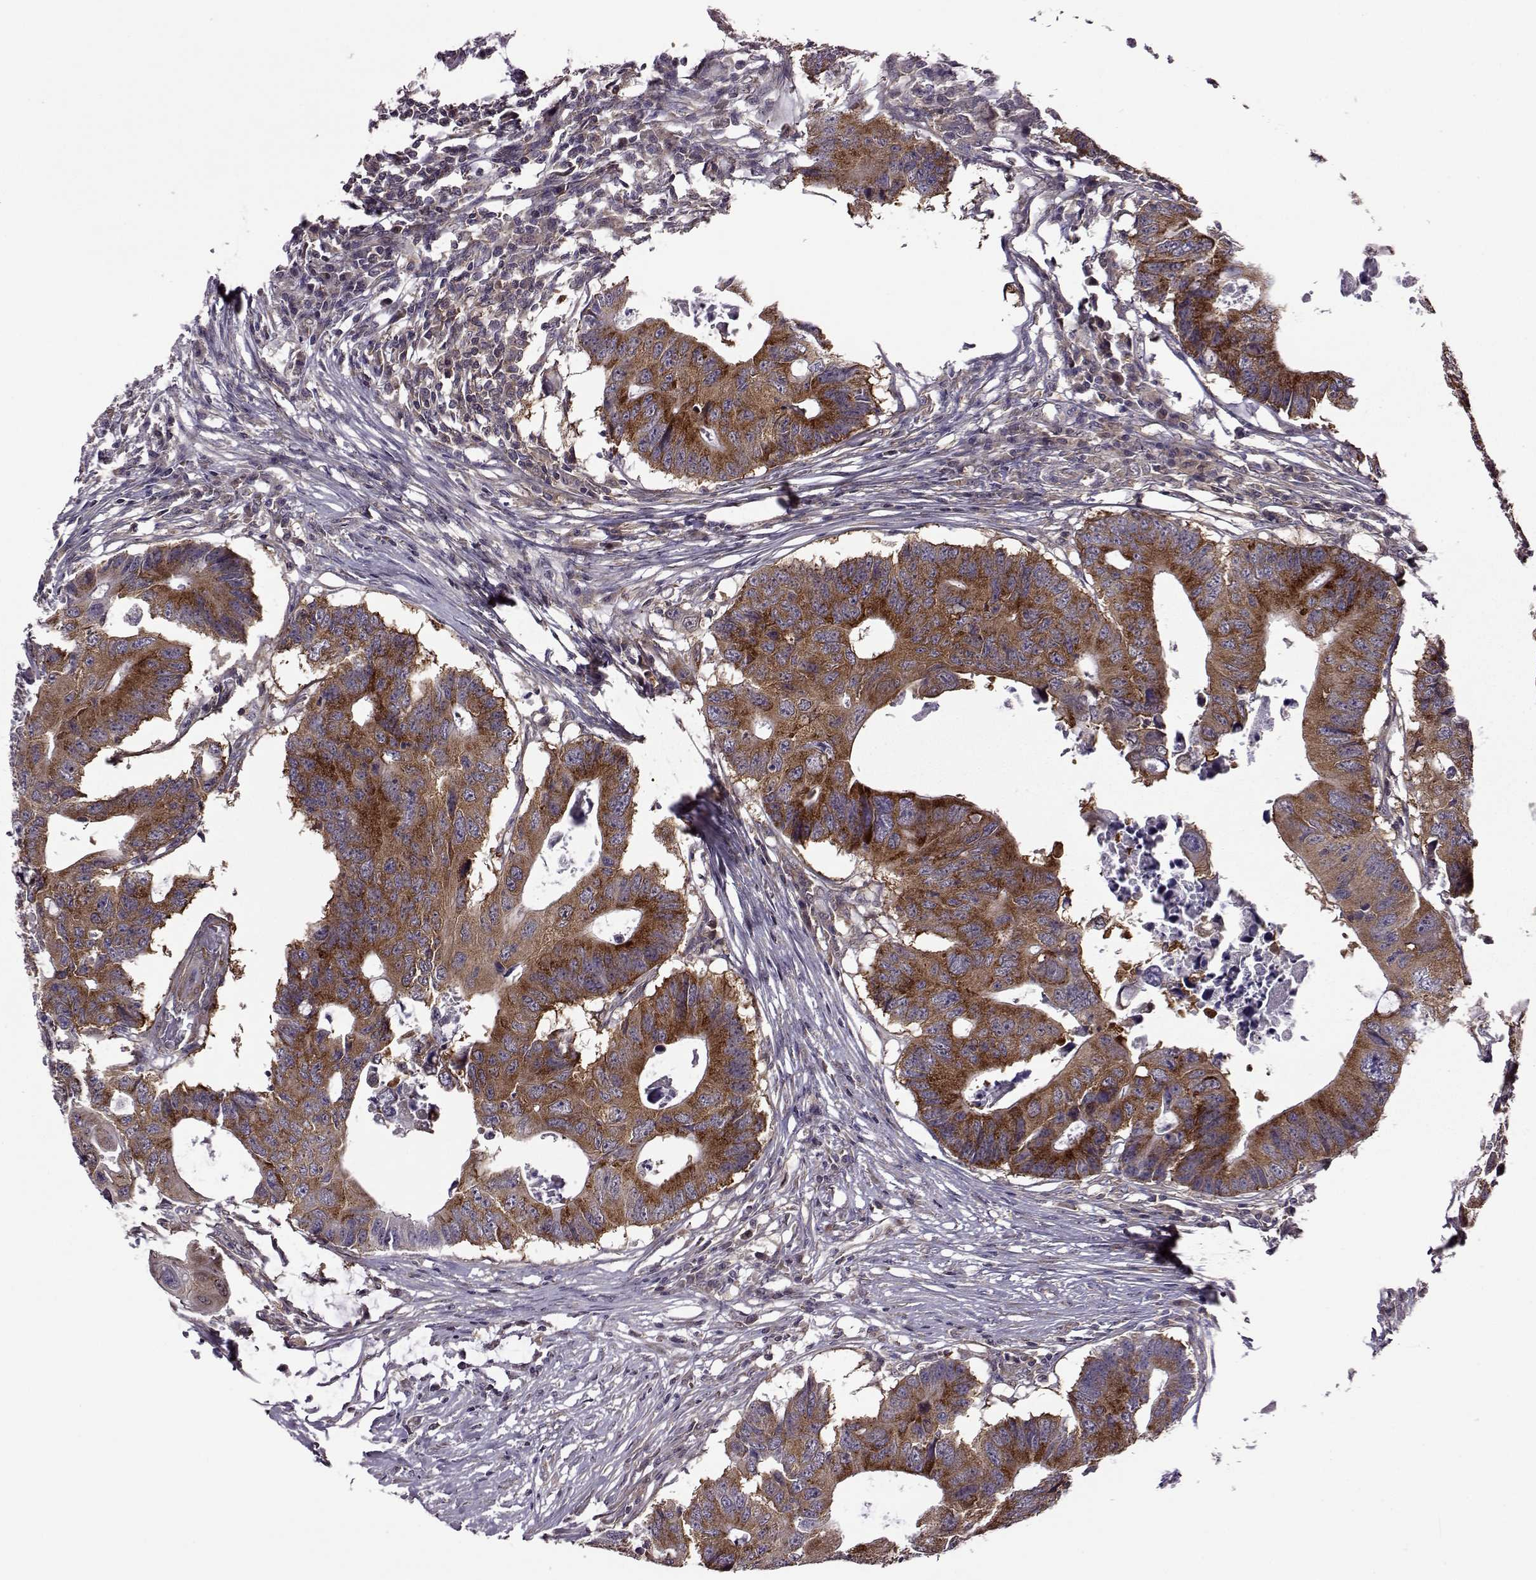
{"staining": {"intensity": "strong", "quantity": ">75%", "location": "cytoplasmic/membranous"}, "tissue": "colorectal cancer", "cell_type": "Tumor cells", "image_type": "cancer", "snomed": [{"axis": "morphology", "description": "Adenocarcinoma, NOS"}, {"axis": "topography", "description": "Colon"}], "caption": "A histopathology image of adenocarcinoma (colorectal) stained for a protein displays strong cytoplasmic/membranous brown staining in tumor cells.", "gene": "URI1", "patient": {"sex": "male", "age": 71}}